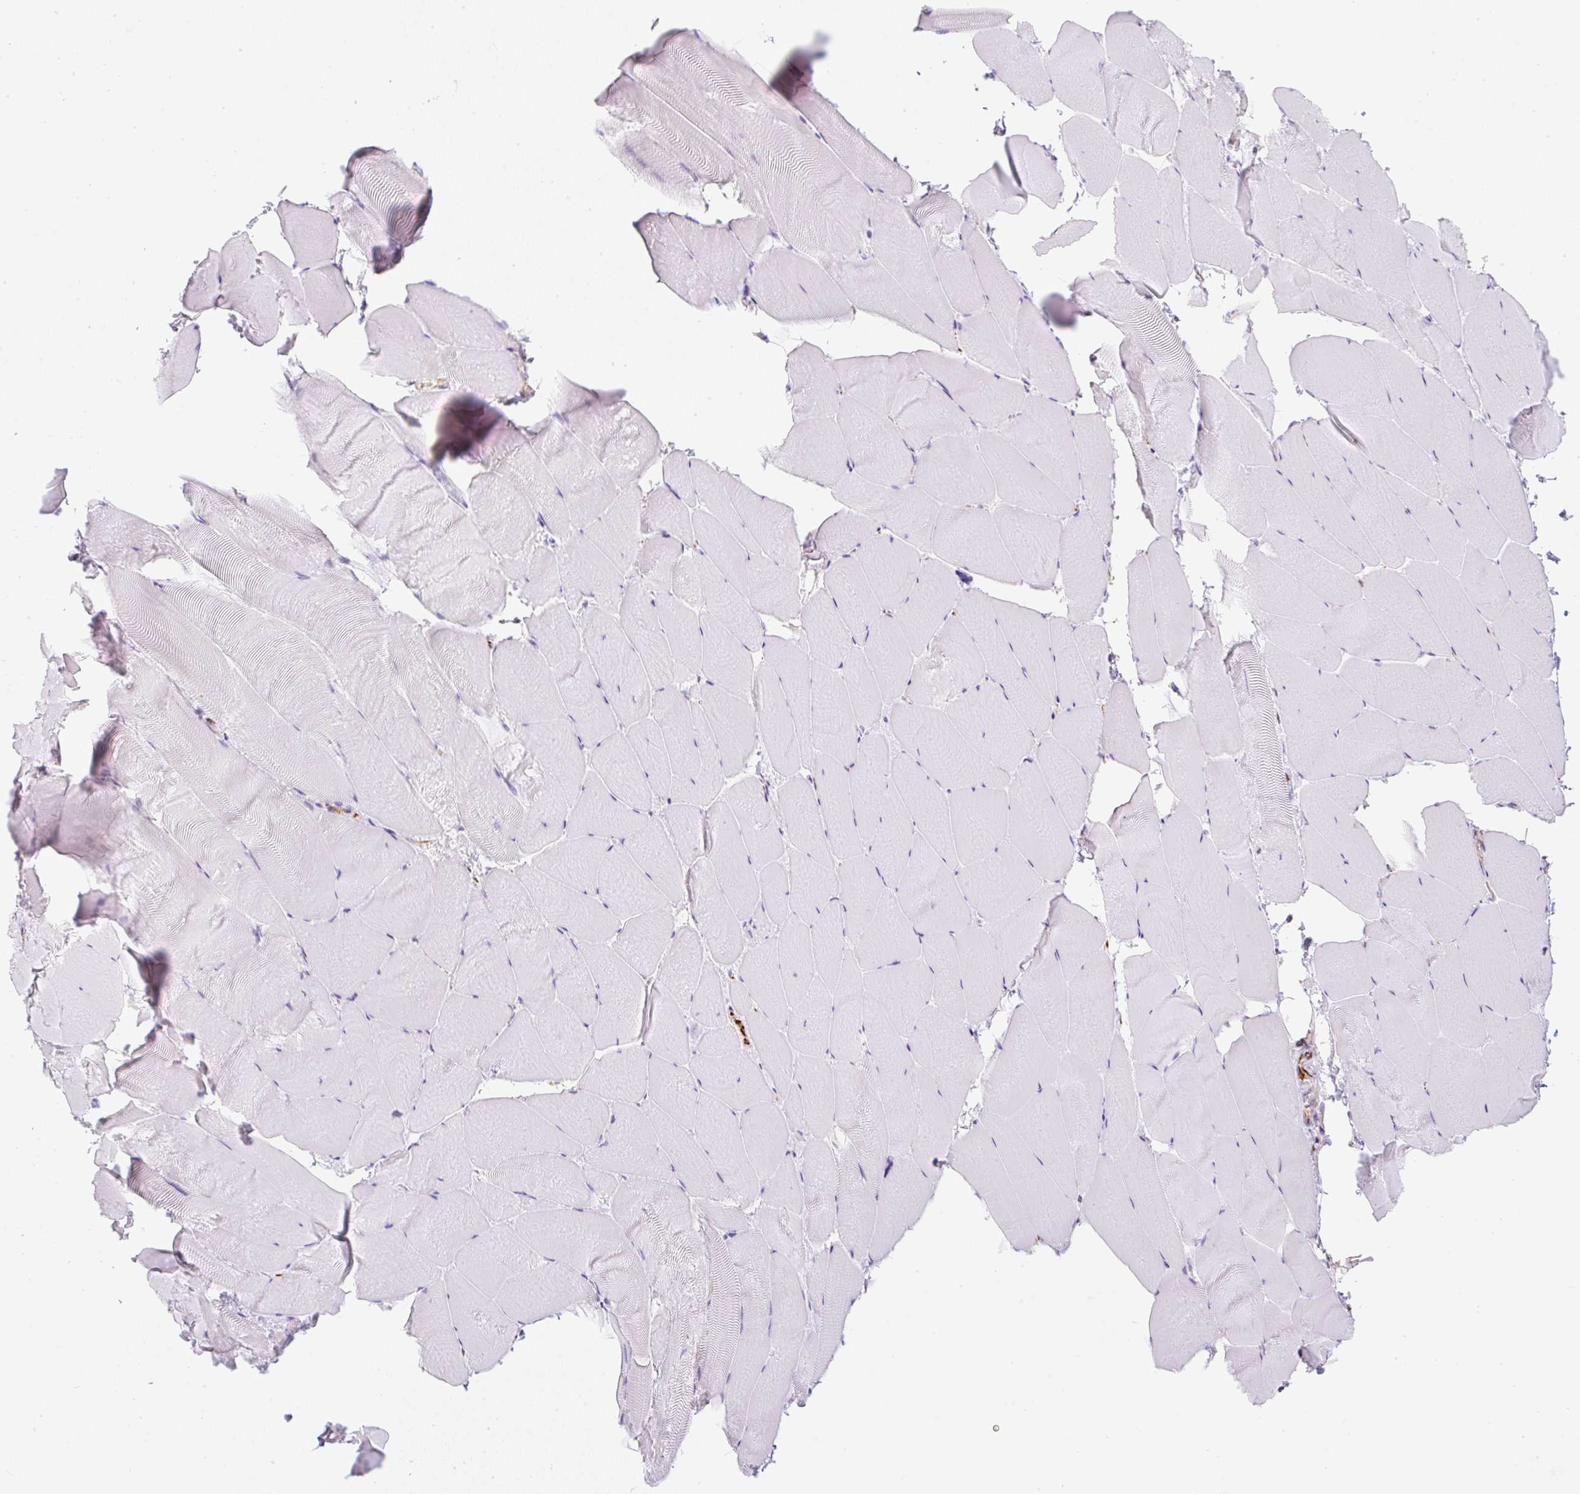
{"staining": {"intensity": "negative", "quantity": "none", "location": "none"}, "tissue": "skeletal muscle", "cell_type": "Myocytes", "image_type": "normal", "snomed": [{"axis": "morphology", "description": "Normal tissue, NOS"}, {"axis": "topography", "description": "Skeletal muscle"}], "caption": "There is no significant staining in myocytes of skeletal muscle.", "gene": "ZNF689", "patient": {"sex": "female", "age": 64}}